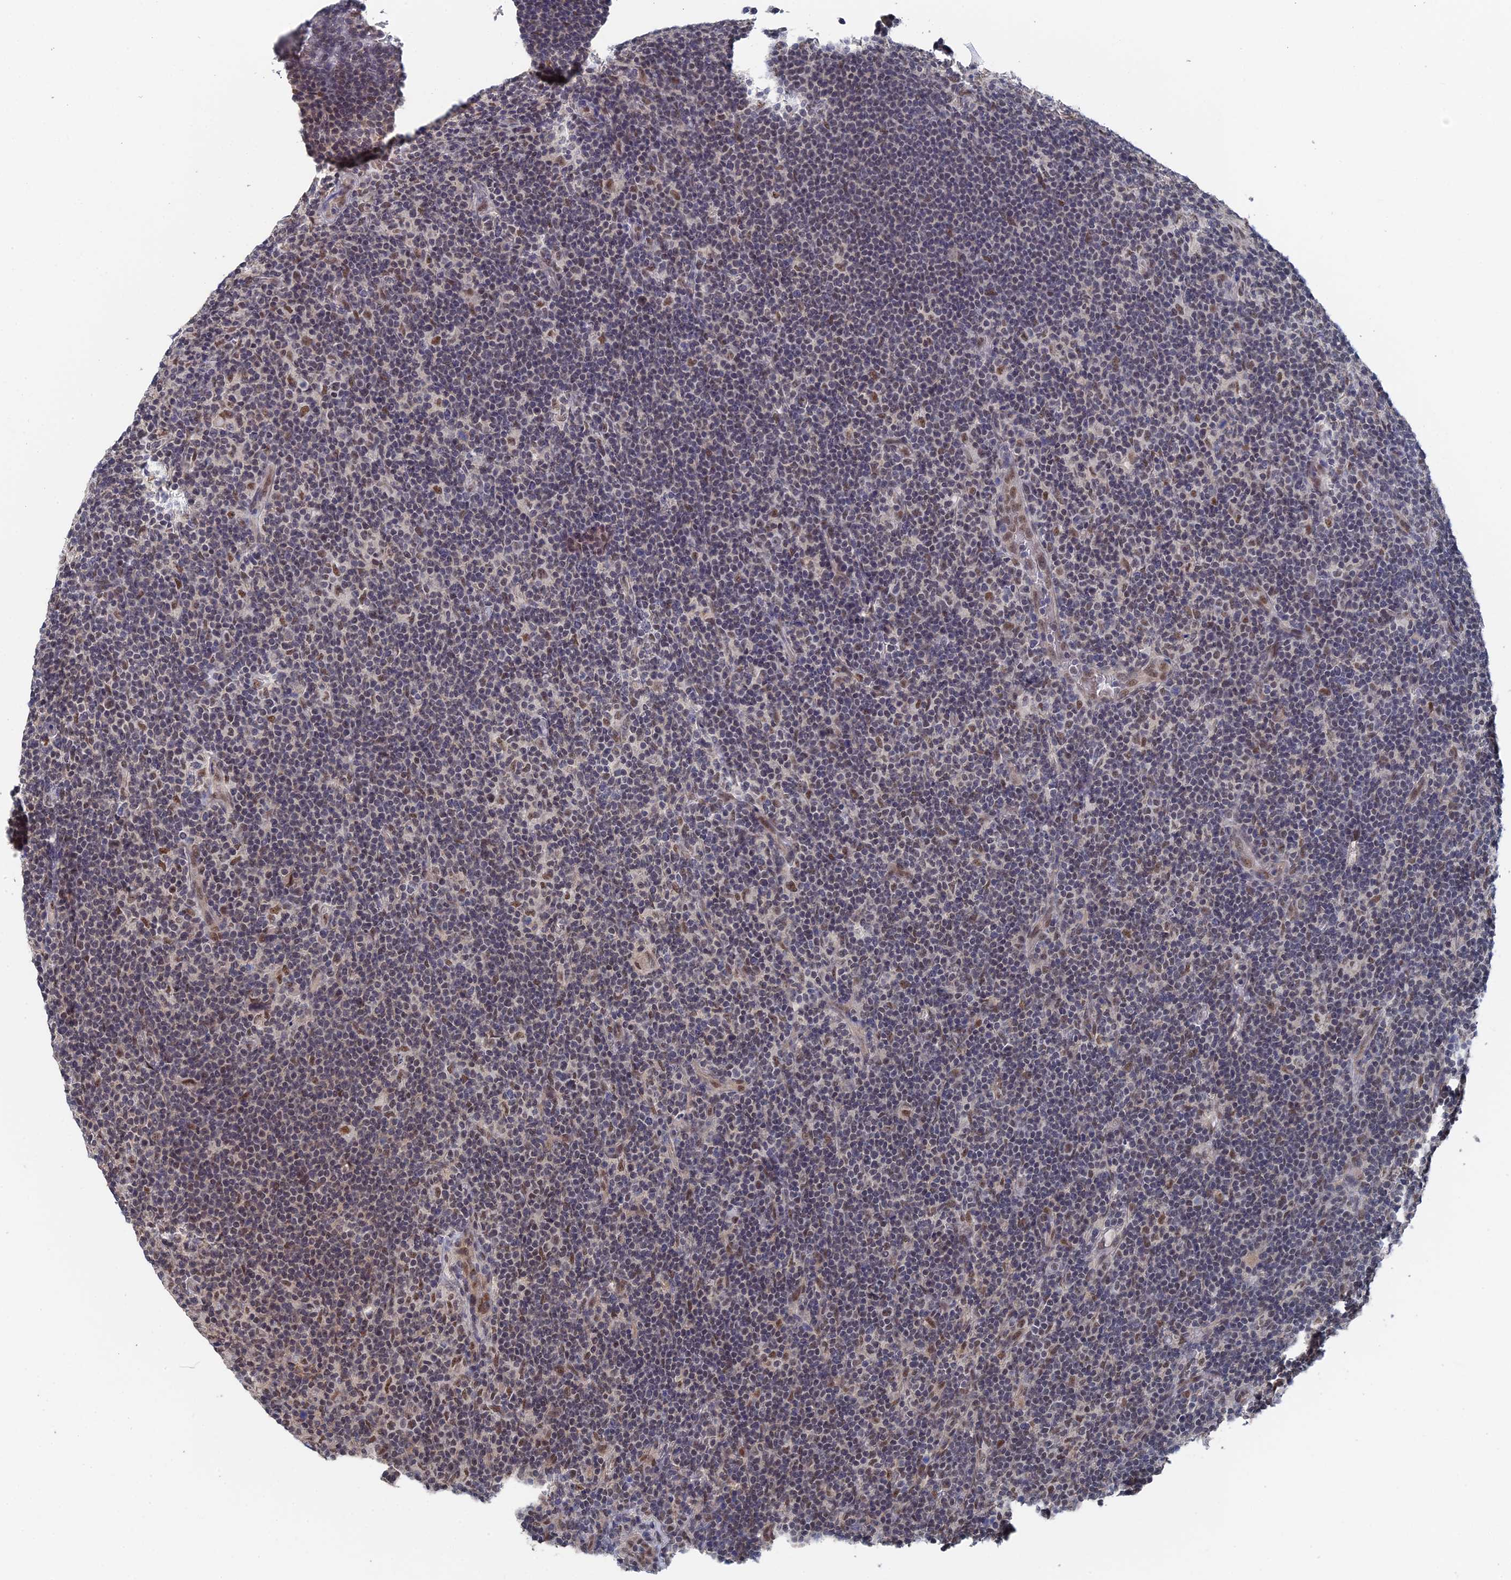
{"staining": {"intensity": "moderate", "quantity": ">75%", "location": "nuclear"}, "tissue": "lymphoma", "cell_type": "Tumor cells", "image_type": "cancer", "snomed": [{"axis": "morphology", "description": "Hodgkin's disease, NOS"}, {"axis": "topography", "description": "Lymph node"}], "caption": "Lymphoma tissue displays moderate nuclear staining in approximately >75% of tumor cells", "gene": "TSSC4", "patient": {"sex": "female", "age": 57}}